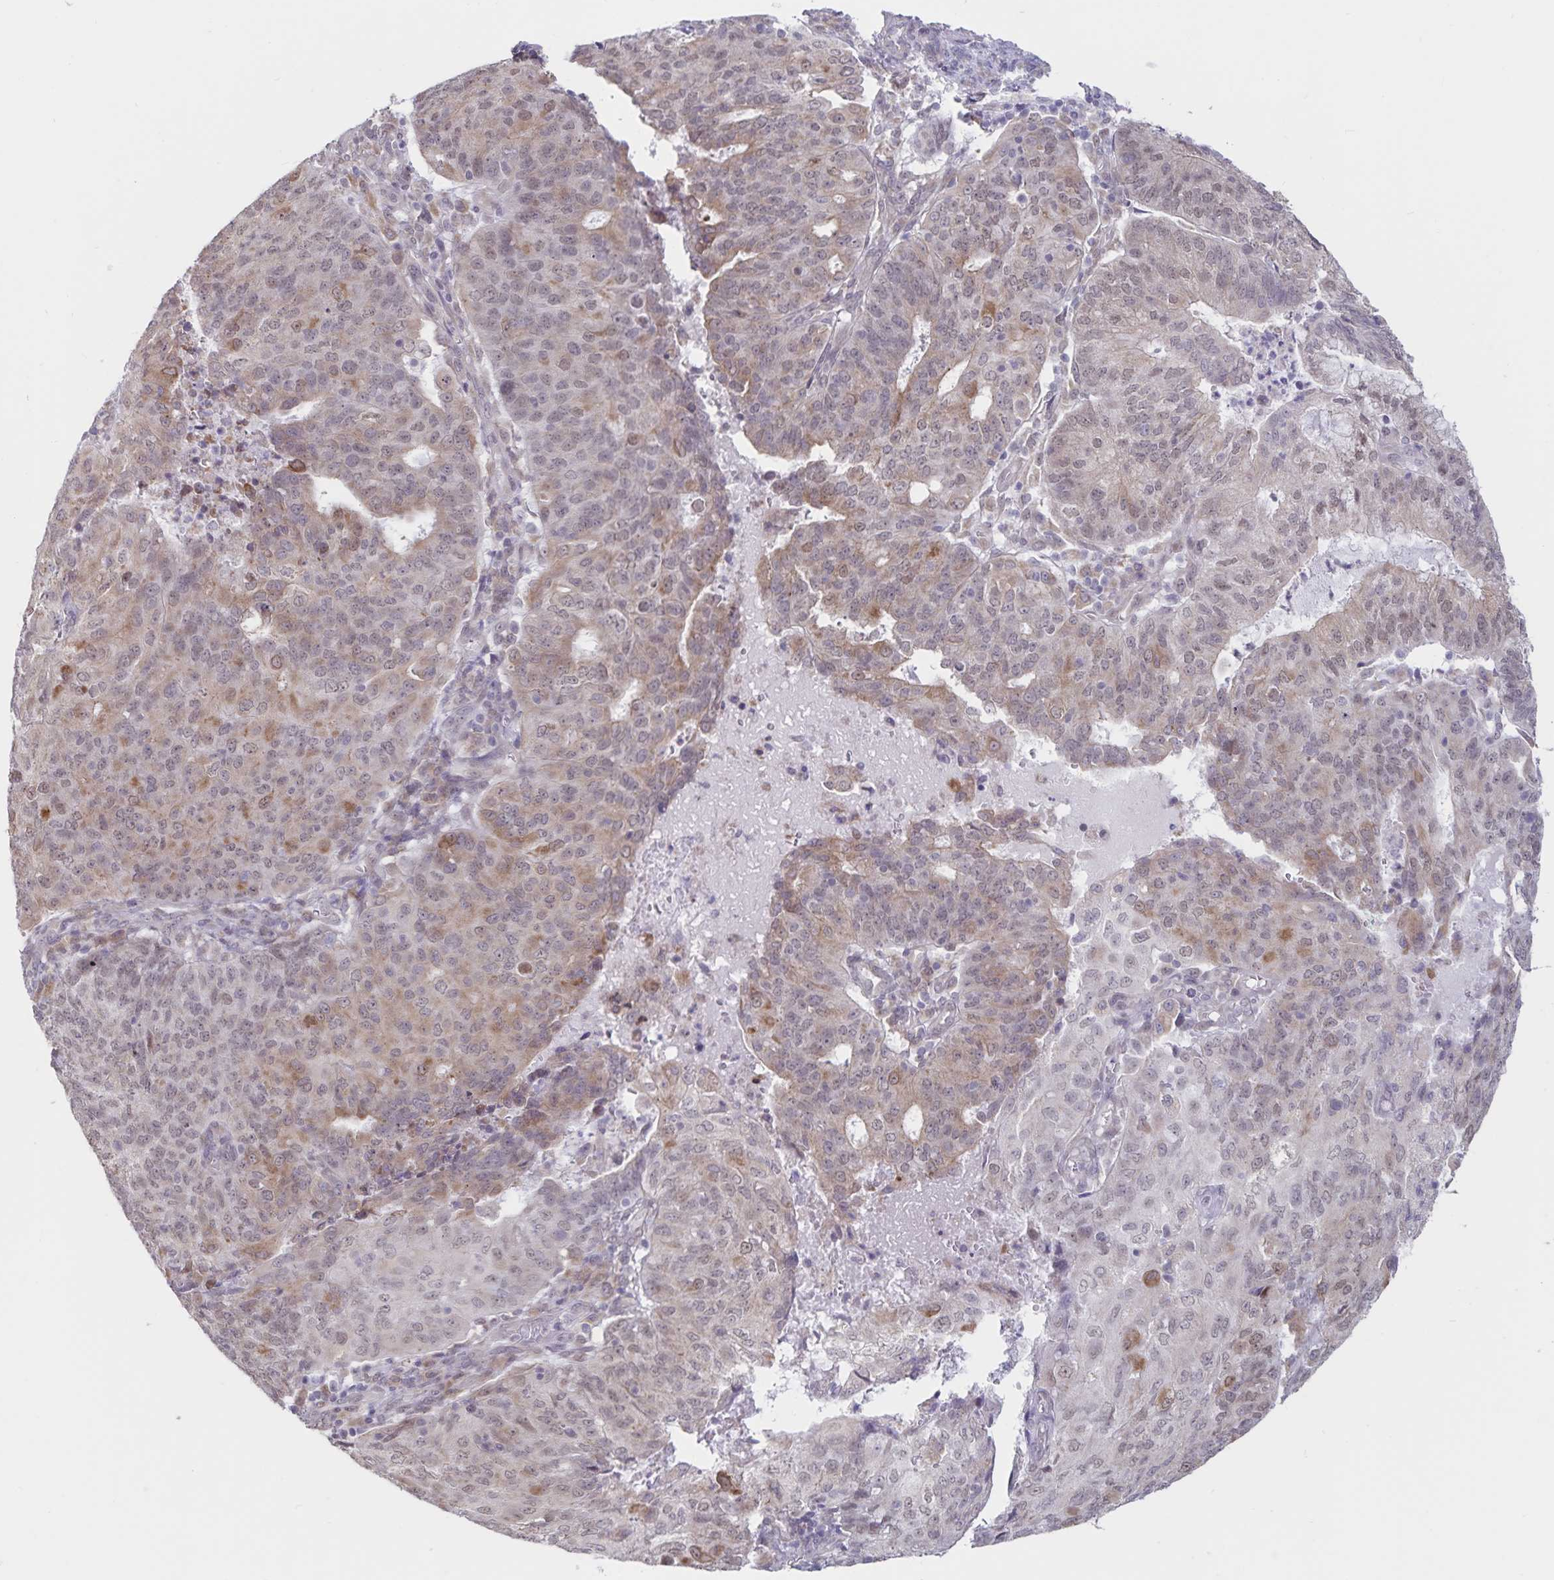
{"staining": {"intensity": "weak", "quantity": "<25%", "location": "cytoplasmic/membranous"}, "tissue": "endometrial cancer", "cell_type": "Tumor cells", "image_type": "cancer", "snomed": [{"axis": "morphology", "description": "Adenocarcinoma, NOS"}, {"axis": "topography", "description": "Endometrium"}], "caption": "The photomicrograph demonstrates no significant positivity in tumor cells of endometrial adenocarcinoma. Brightfield microscopy of immunohistochemistry (IHC) stained with DAB (3,3'-diaminobenzidine) (brown) and hematoxylin (blue), captured at high magnification.", "gene": "ATP2A2", "patient": {"sex": "female", "age": 82}}